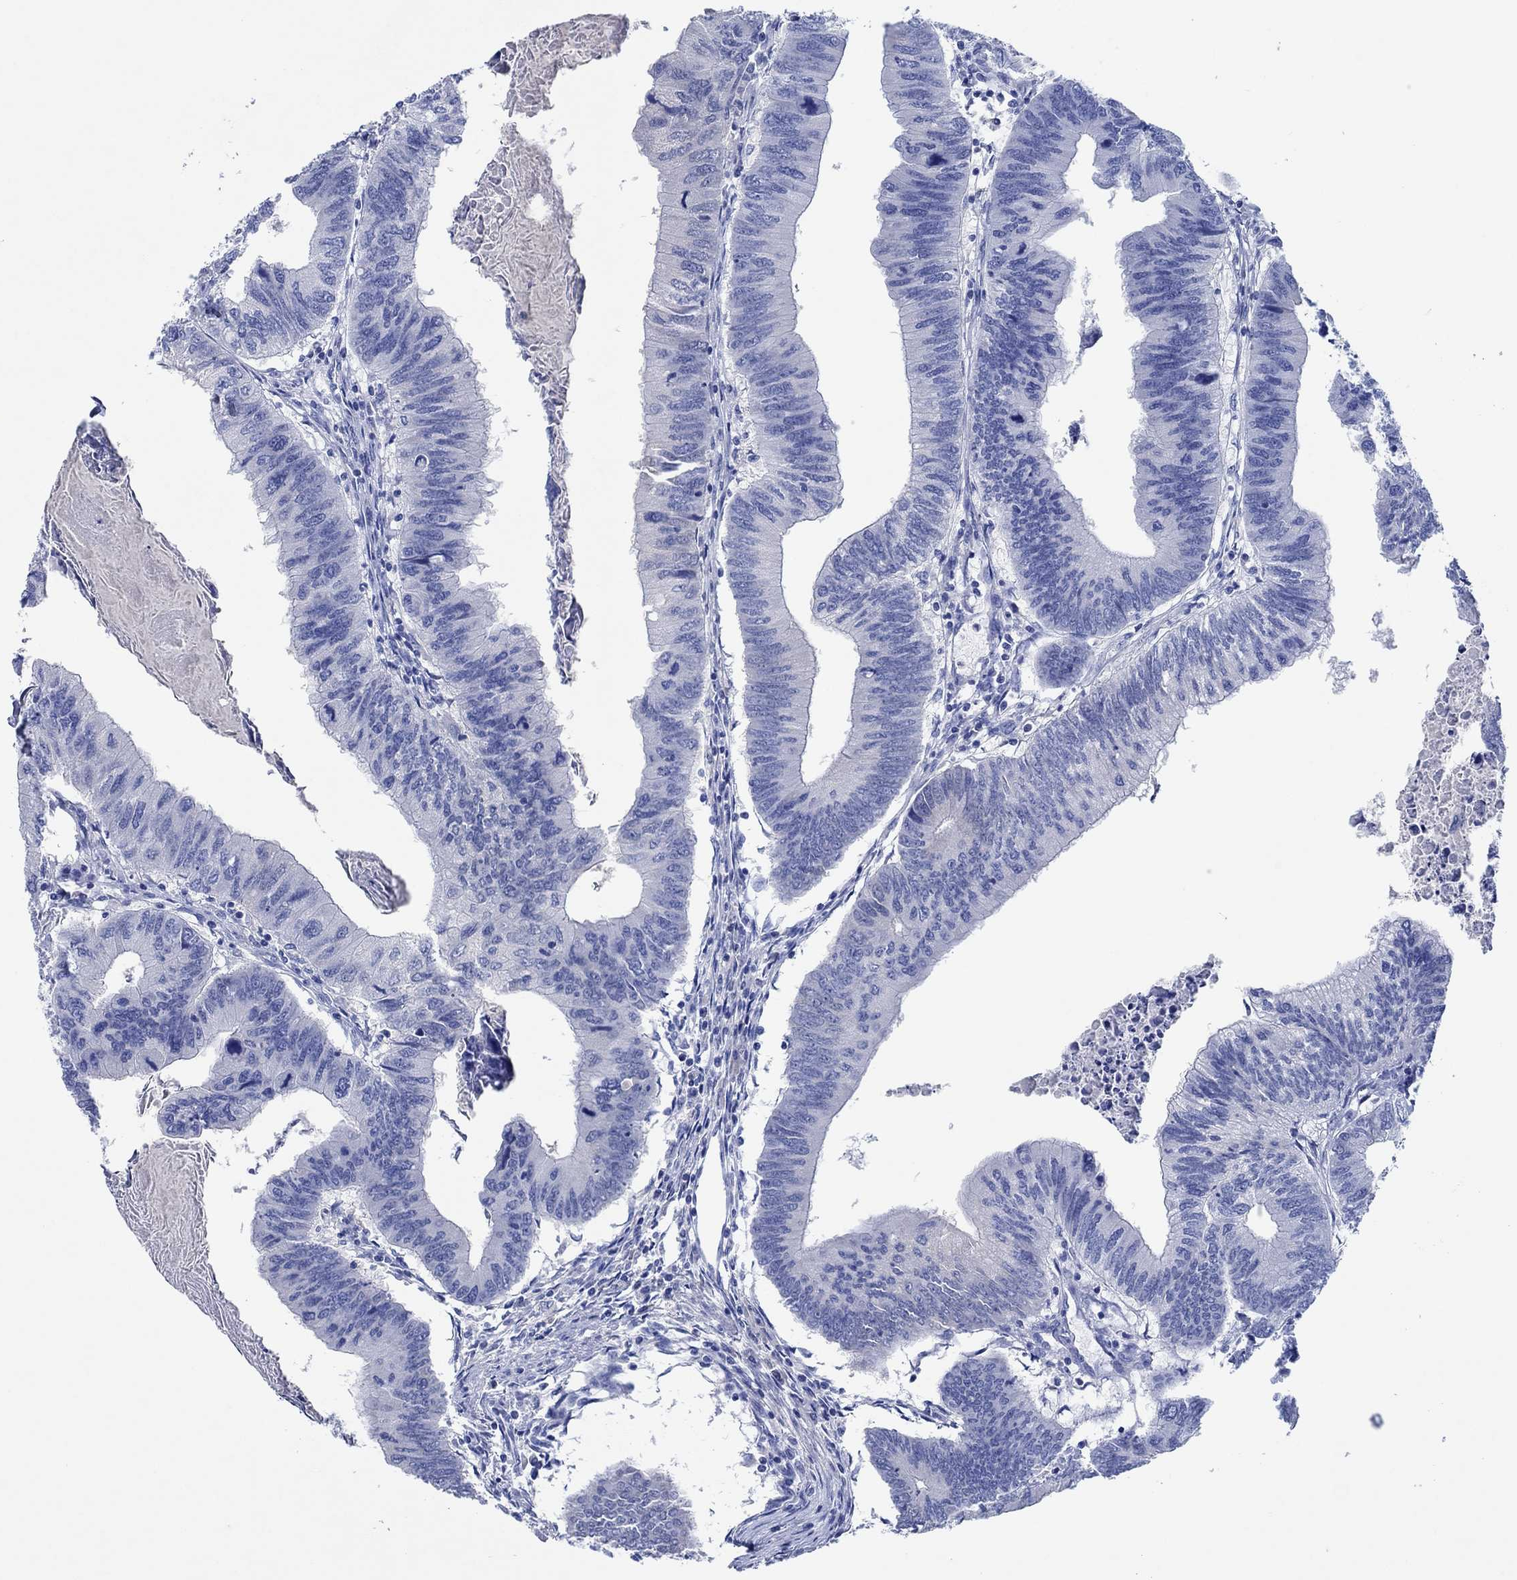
{"staining": {"intensity": "negative", "quantity": "none", "location": "none"}, "tissue": "colorectal cancer", "cell_type": "Tumor cells", "image_type": "cancer", "snomed": [{"axis": "morphology", "description": "Adenocarcinoma, NOS"}, {"axis": "topography", "description": "Colon"}], "caption": "An image of colorectal adenocarcinoma stained for a protein shows no brown staining in tumor cells.", "gene": "CPNE6", "patient": {"sex": "male", "age": 53}}